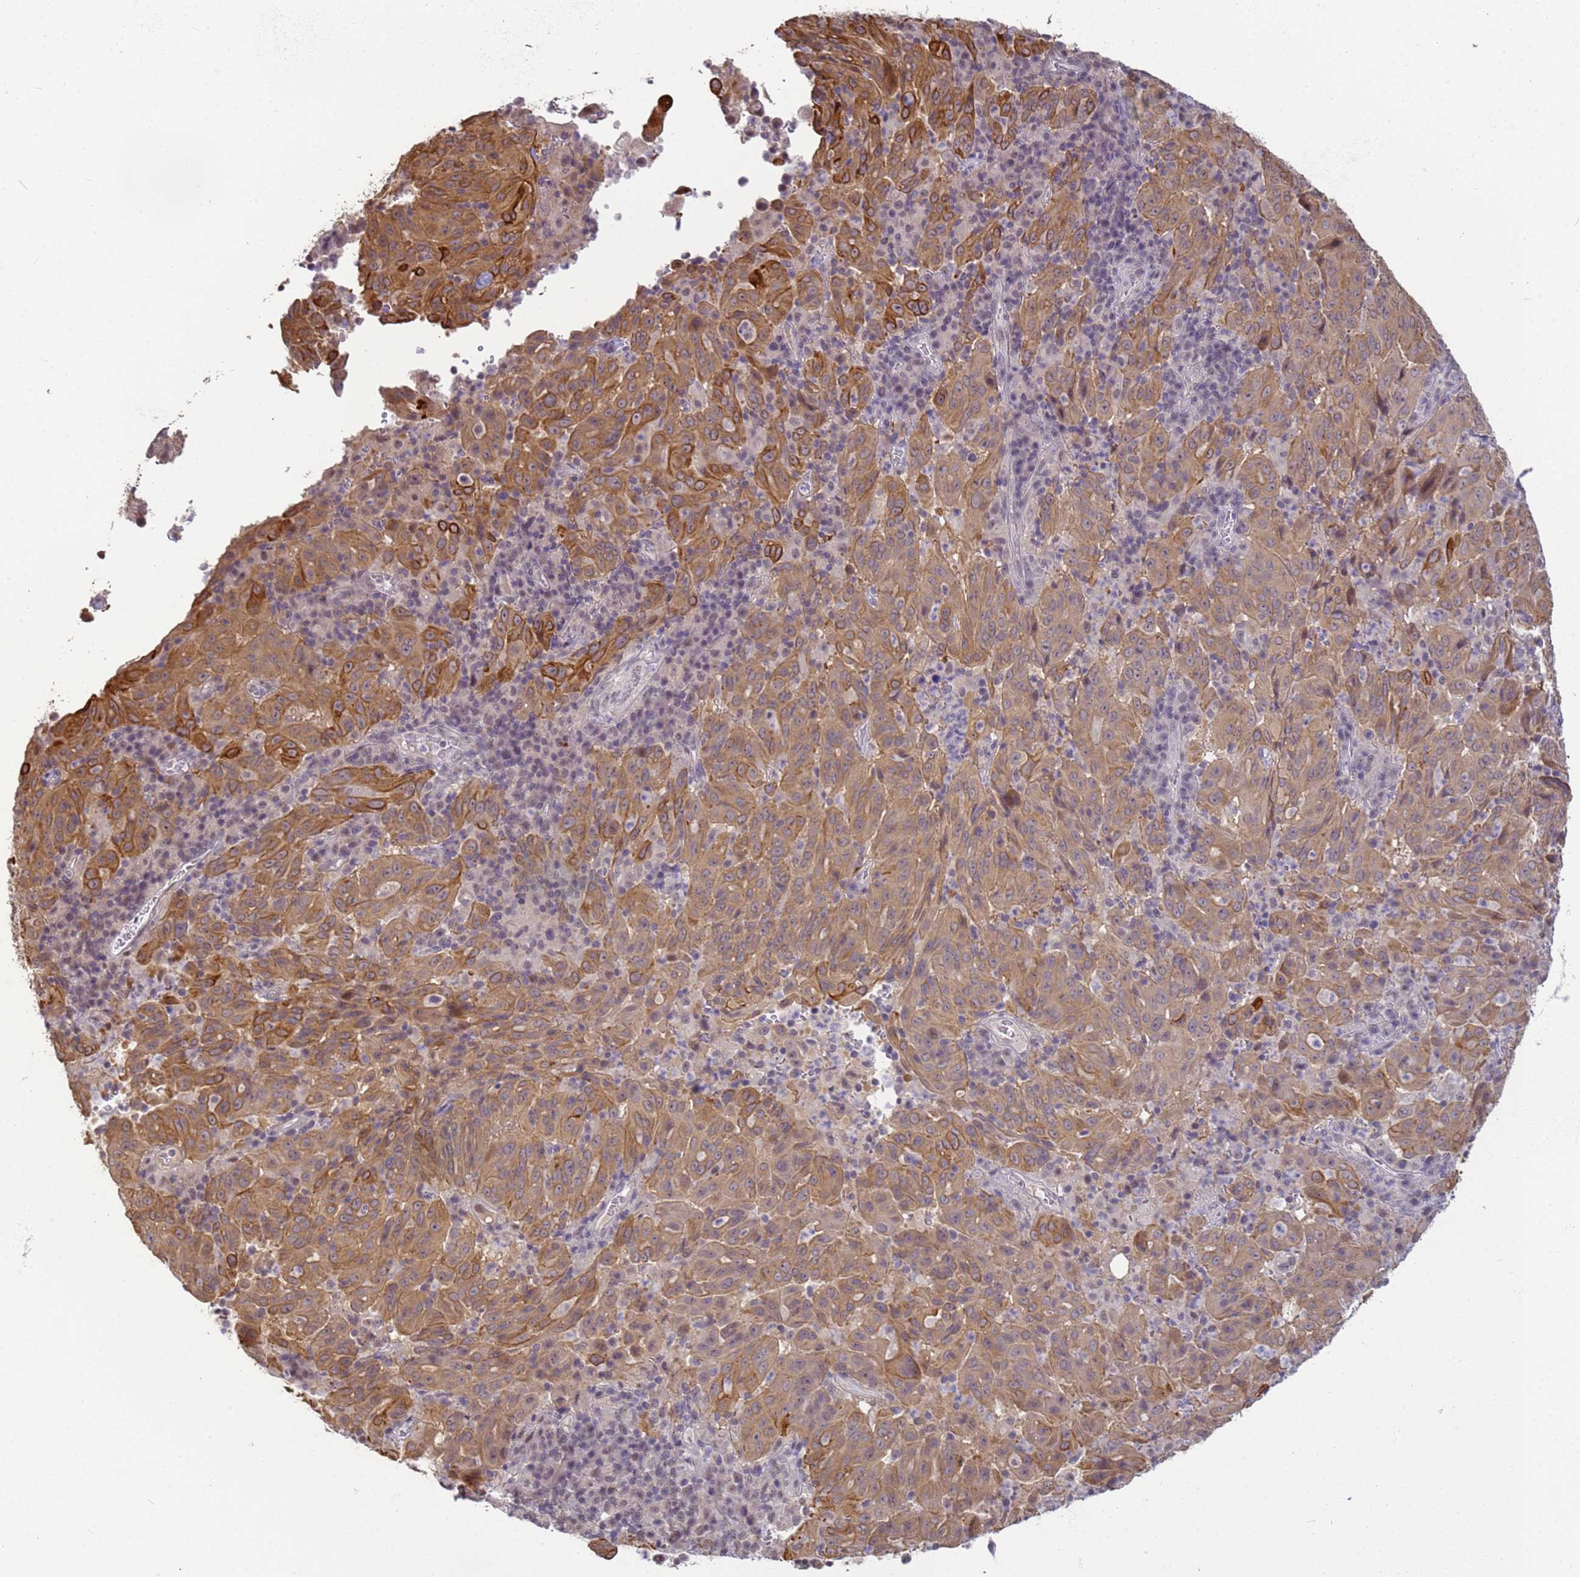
{"staining": {"intensity": "moderate", "quantity": ">75%", "location": "cytoplasmic/membranous"}, "tissue": "pancreatic cancer", "cell_type": "Tumor cells", "image_type": "cancer", "snomed": [{"axis": "morphology", "description": "Adenocarcinoma, NOS"}, {"axis": "topography", "description": "Pancreas"}], "caption": "Moderate cytoplasmic/membranous positivity for a protein is identified in approximately >75% of tumor cells of pancreatic adenocarcinoma using immunohistochemistry (IHC).", "gene": "VWA3A", "patient": {"sex": "male", "age": 63}}